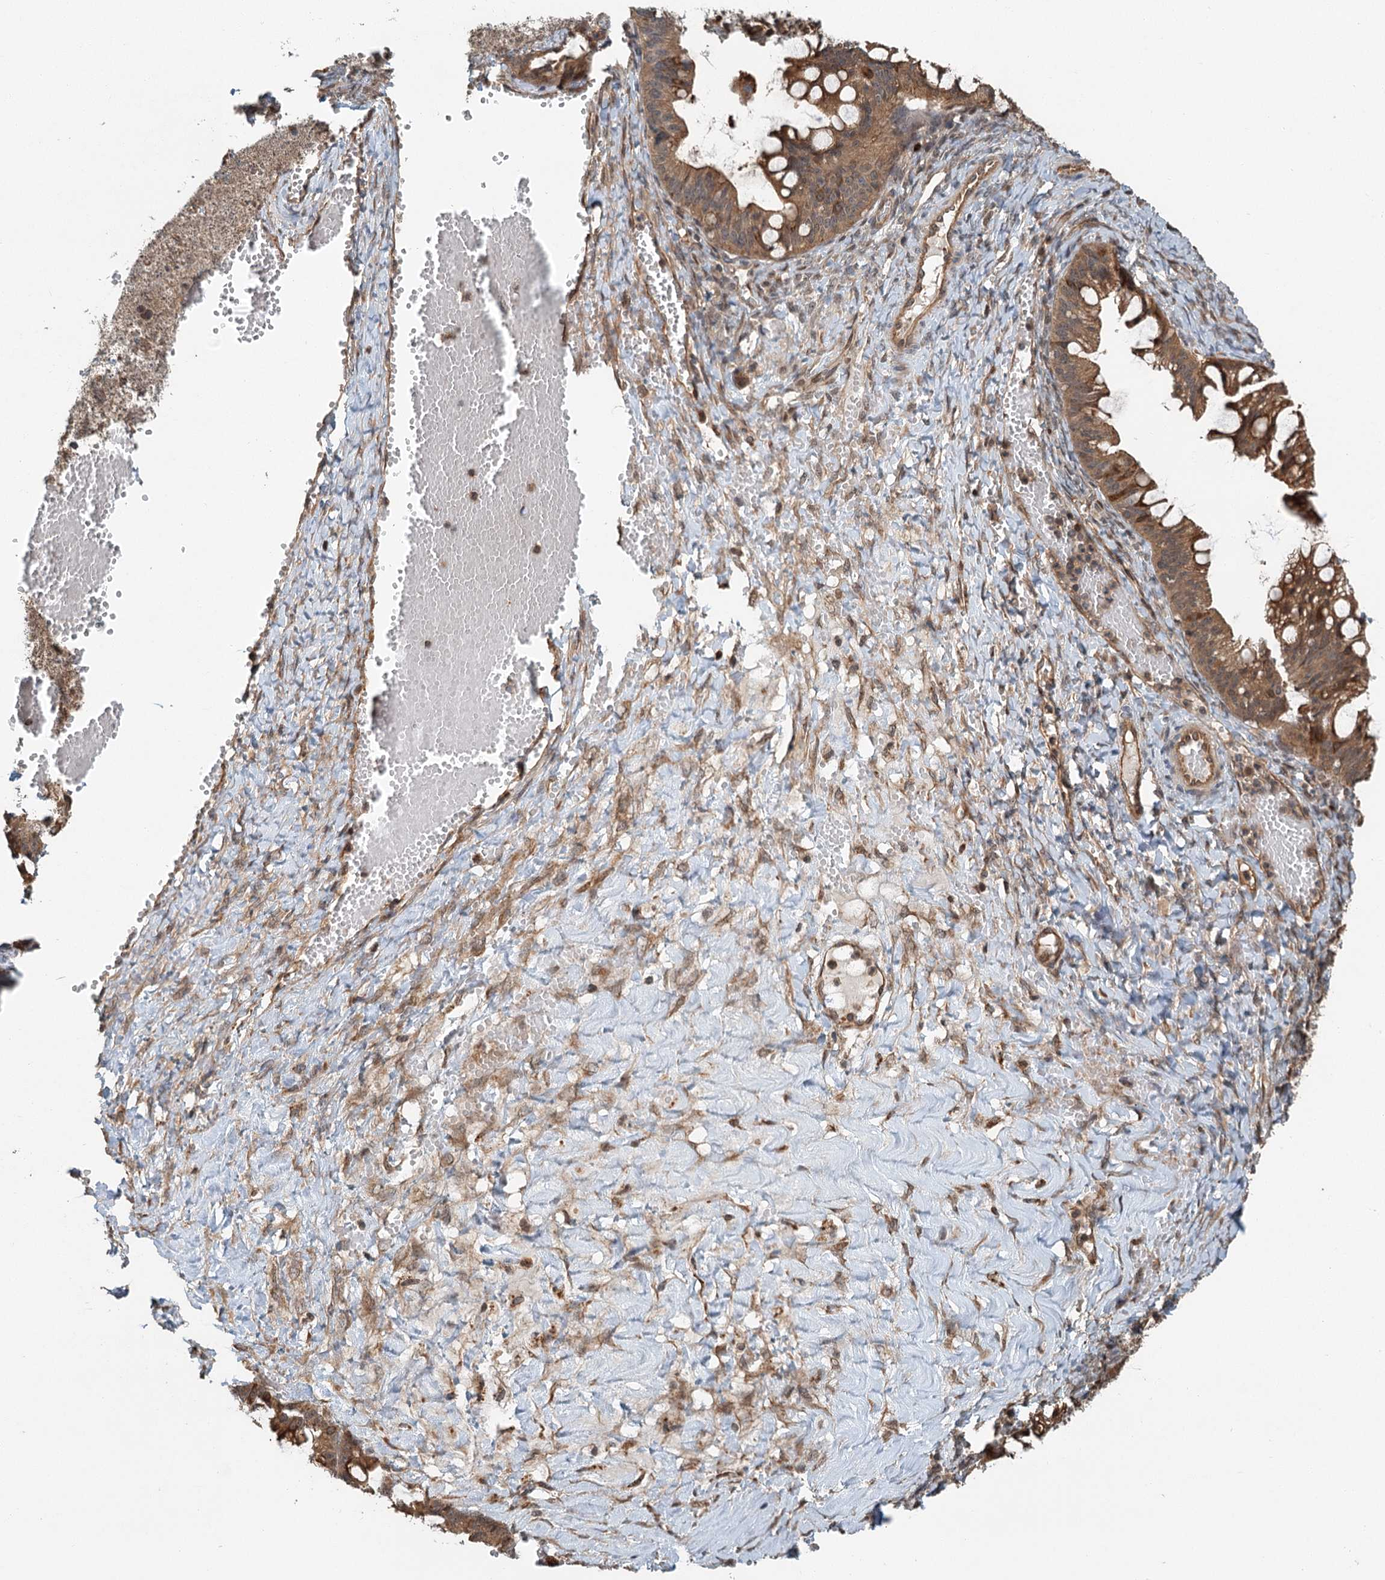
{"staining": {"intensity": "moderate", "quantity": ">75%", "location": "cytoplasmic/membranous"}, "tissue": "ovarian cancer", "cell_type": "Tumor cells", "image_type": "cancer", "snomed": [{"axis": "morphology", "description": "Cystadenocarcinoma, mucinous, NOS"}, {"axis": "topography", "description": "Ovary"}], "caption": "Ovarian cancer stained with IHC shows moderate cytoplasmic/membranous staining in about >75% of tumor cells.", "gene": "ZNF527", "patient": {"sex": "female", "age": 73}}